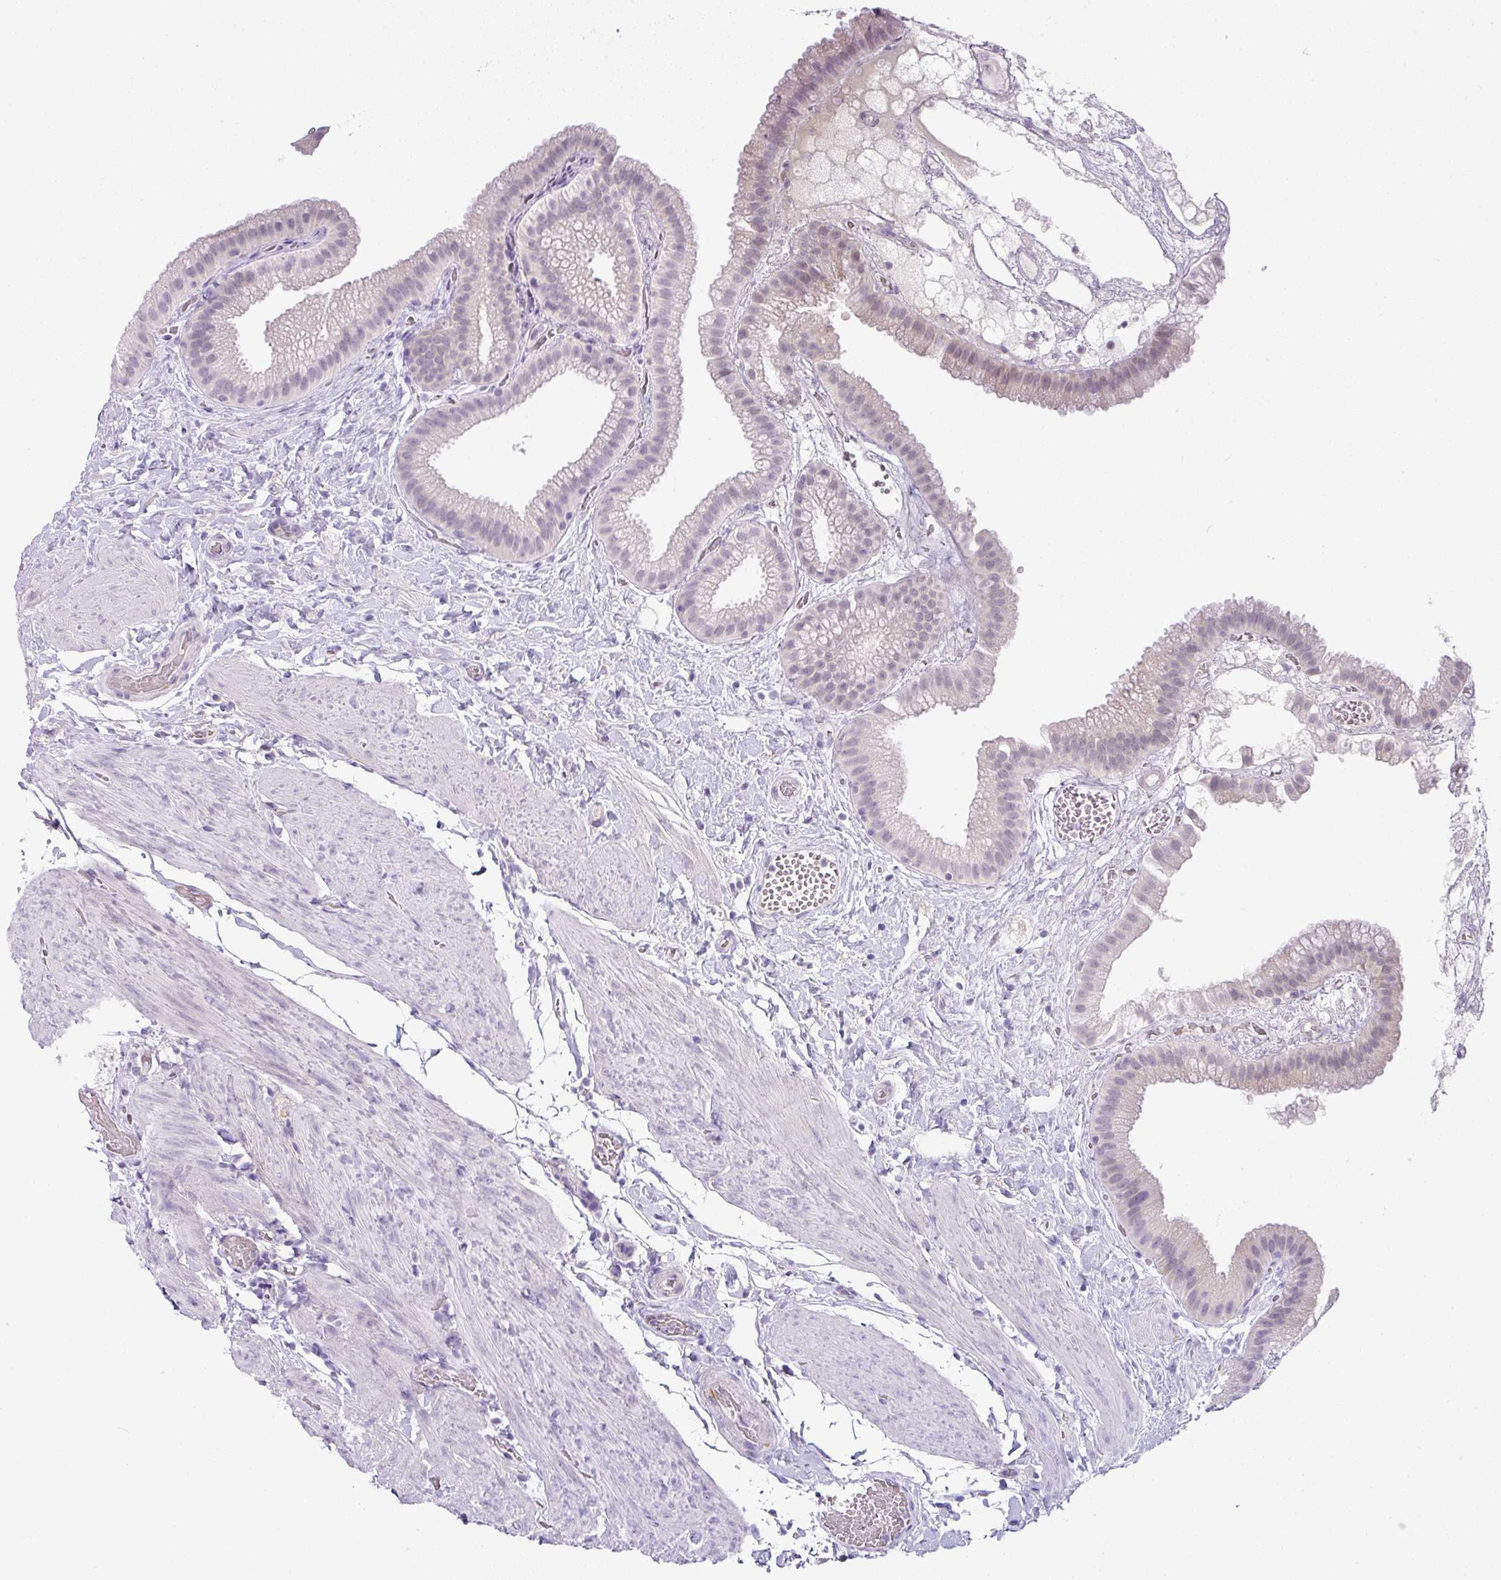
{"staining": {"intensity": "negative", "quantity": "none", "location": "none"}, "tissue": "gallbladder", "cell_type": "Glandular cells", "image_type": "normal", "snomed": [{"axis": "morphology", "description": "Normal tissue, NOS"}, {"axis": "topography", "description": "Gallbladder"}], "caption": "High magnification brightfield microscopy of normal gallbladder stained with DAB (3,3'-diaminobenzidine) (brown) and counterstained with hematoxylin (blue): glandular cells show no significant positivity.", "gene": "FGF17", "patient": {"sex": "female", "age": 63}}